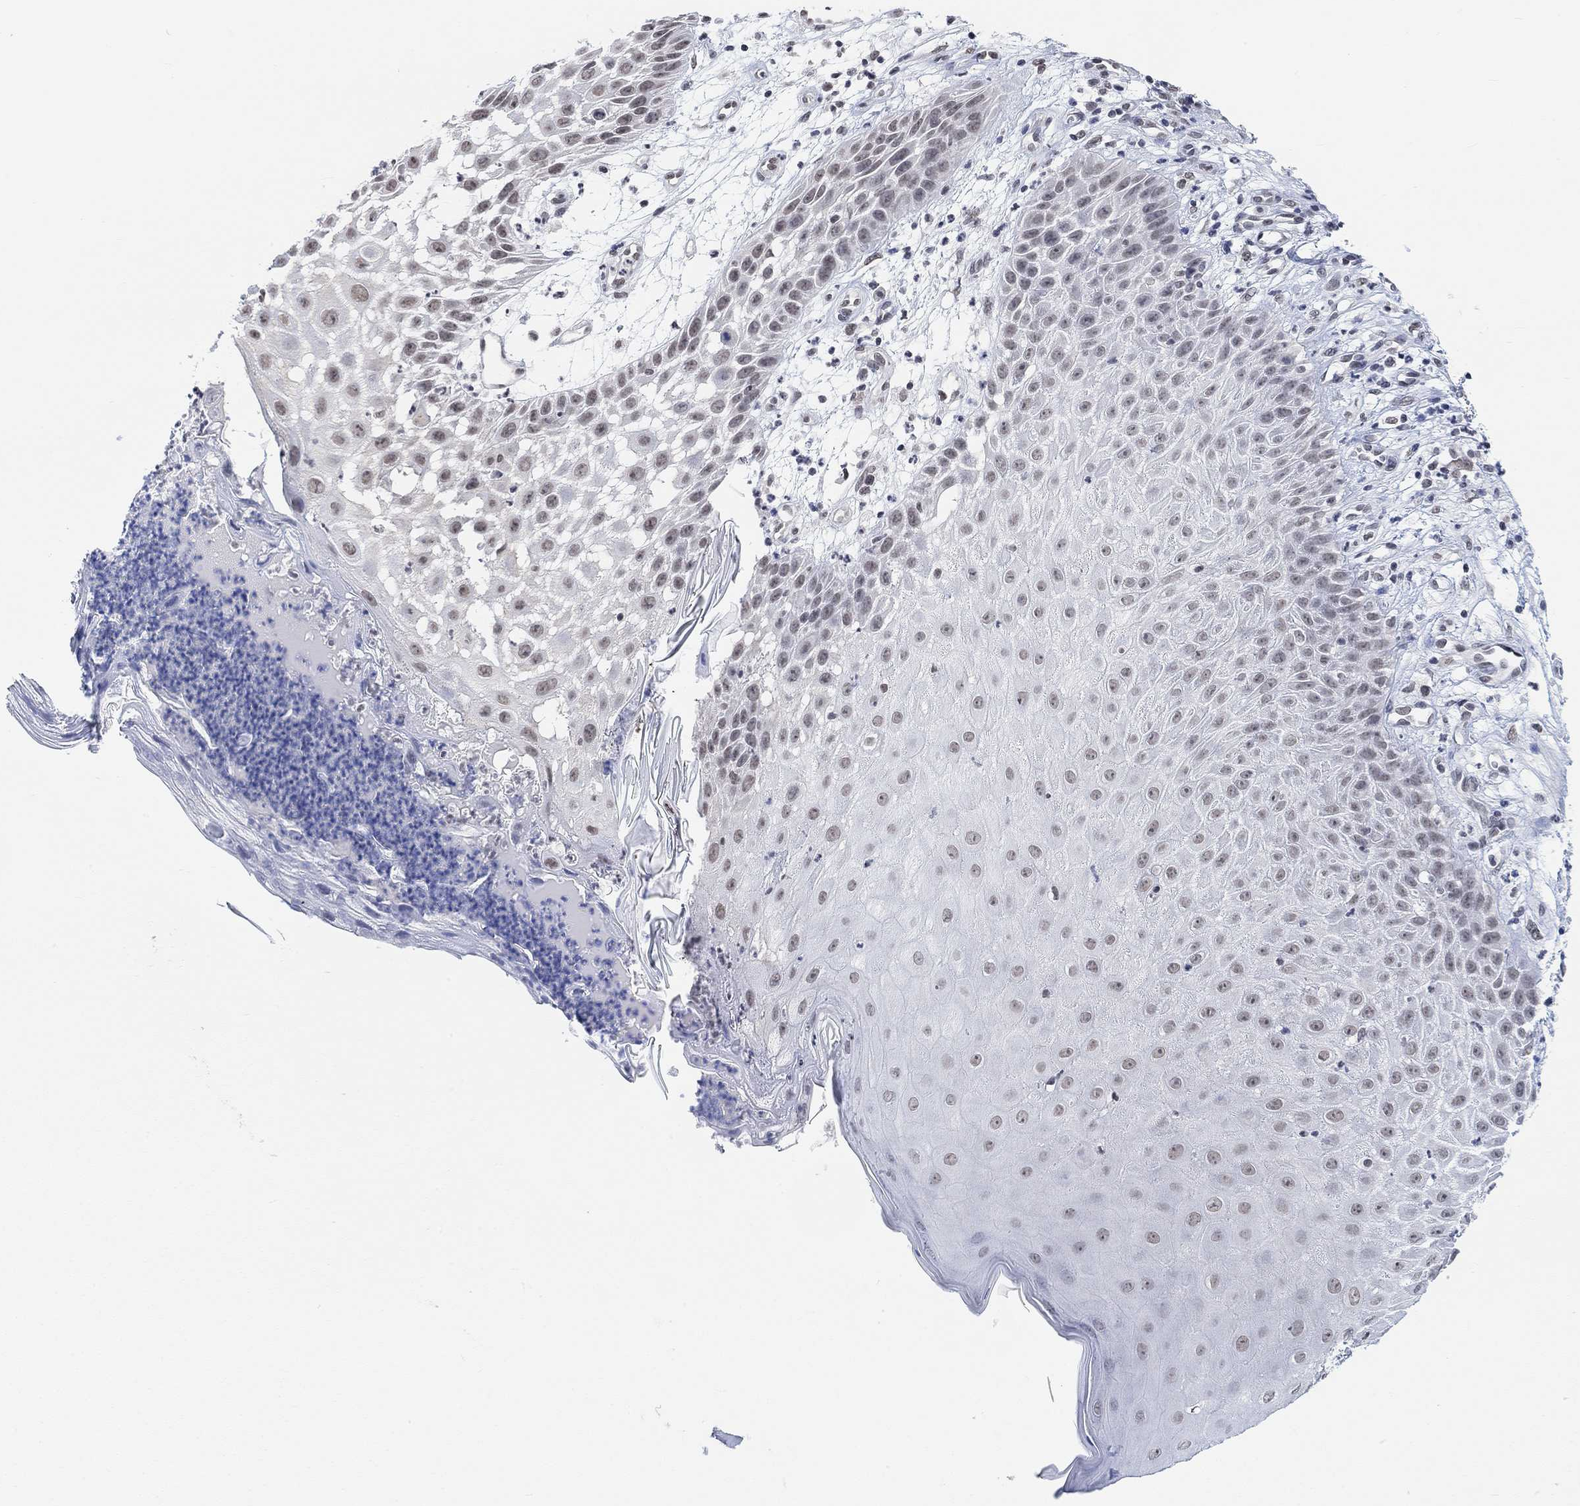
{"staining": {"intensity": "weak", "quantity": "25%-75%", "location": "nuclear"}, "tissue": "skin cancer", "cell_type": "Tumor cells", "image_type": "cancer", "snomed": [{"axis": "morphology", "description": "Normal tissue, NOS"}, {"axis": "morphology", "description": "Squamous cell carcinoma, NOS"}, {"axis": "topography", "description": "Skin"}], "caption": "Protein expression analysis of human skin cancer (squamous cell carcinoma) reveals weak nuclear positivity in approximately 25%-75% of tumor cells. (Brightfield microscopy of DAB IHC at high magnification).", "gene": "PURG", "patient": {"sex": "male", "age": 79}}